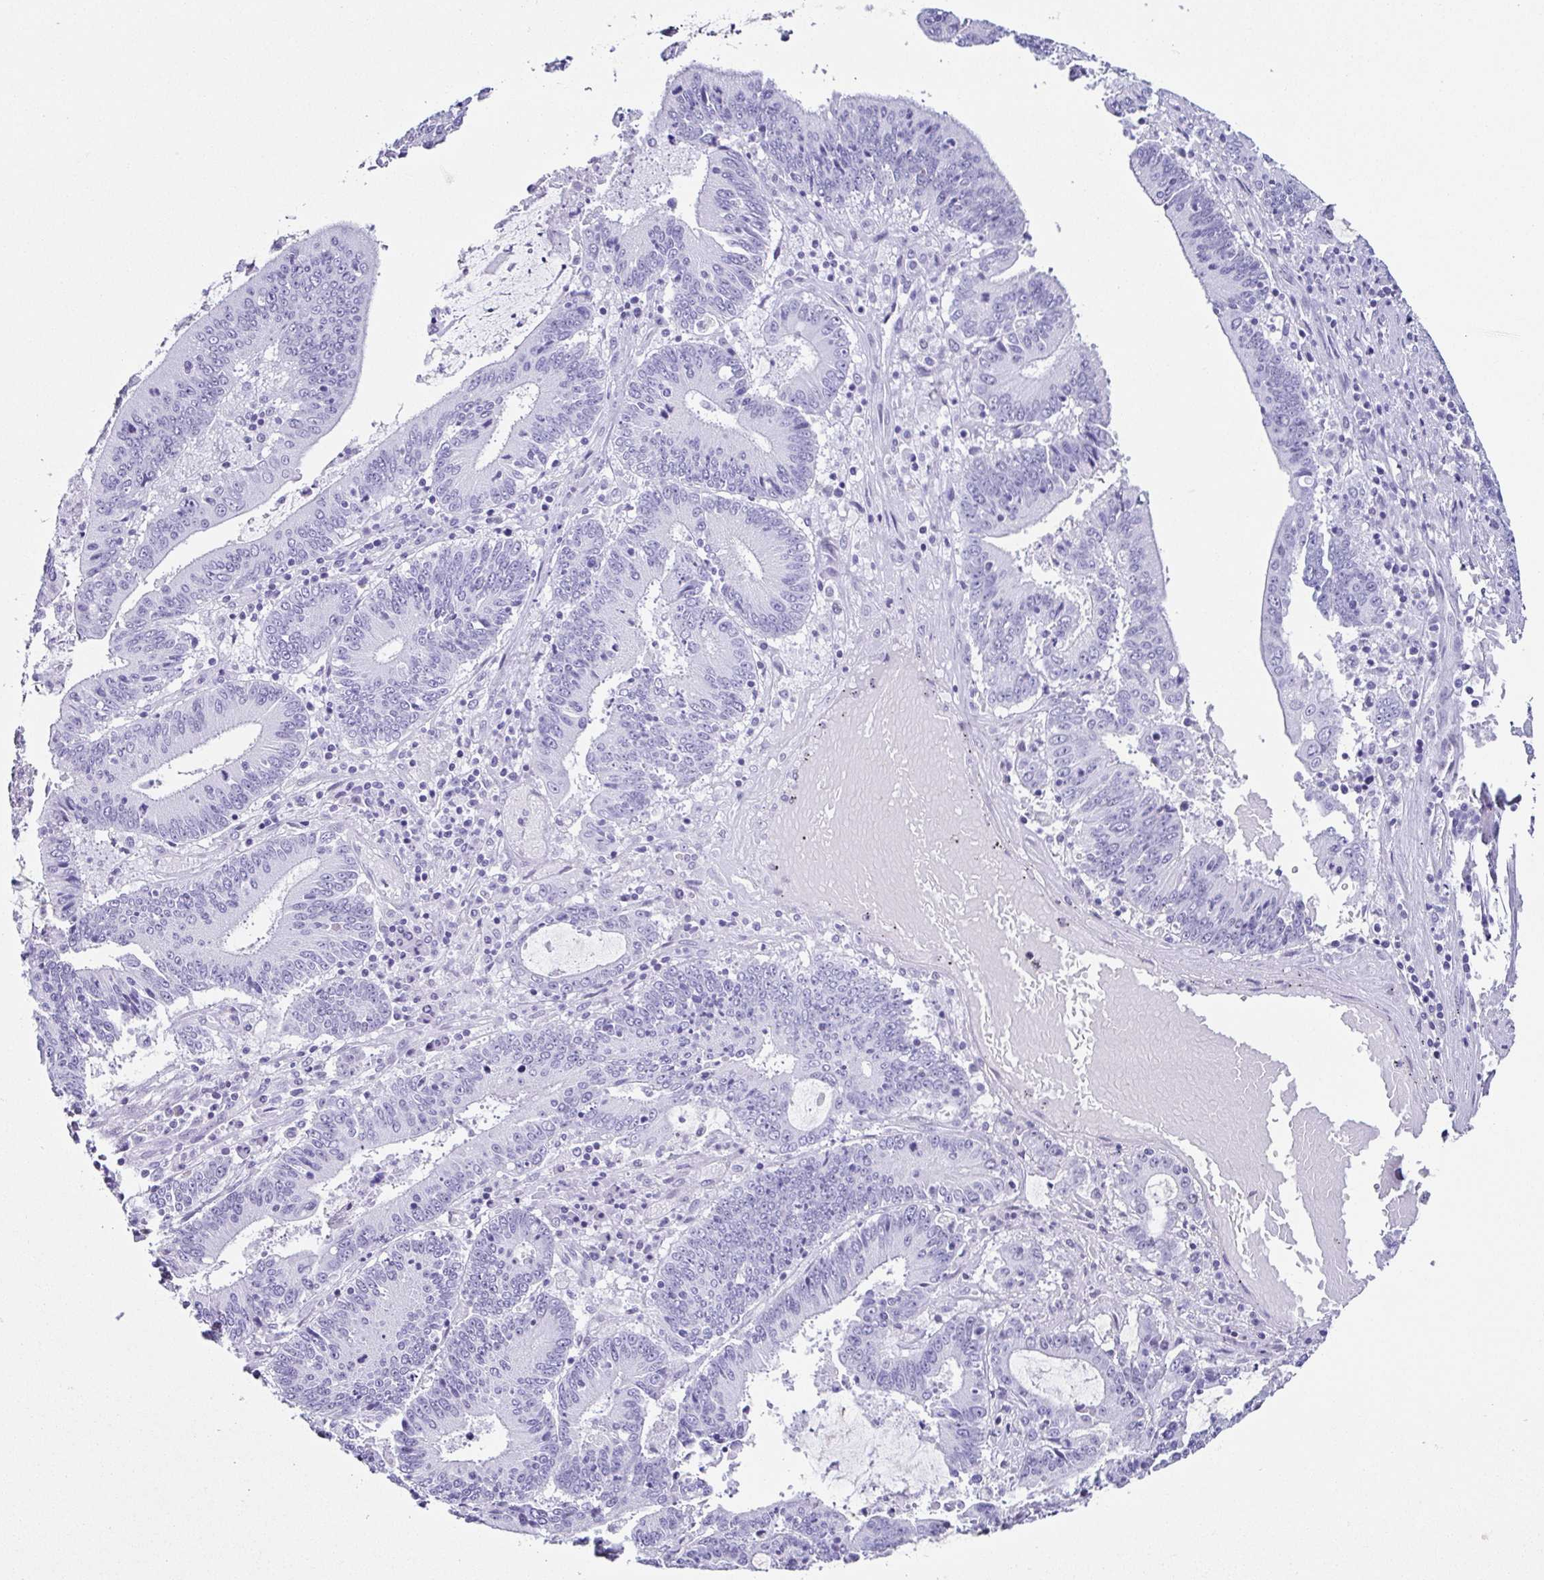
{"staining": {"intensity": "negative", "quantity": "none", "location": "none"}, "tissue": "stomach cancer", "cell_type": "Tumor cells", "image_type": "cancer", "snomed": [{"axis": "morphology", "description": "Adenocarcinoma, NOS"}, {"axis": "topography", "description": "Stomach, upper"}], "caption": "Immunohistochemistry micrograph of stomach adenocarcinoma stained for a protein (brown), which demonstrates no staining in tumor cells.", "gene": "ESX1", "patient": {"sex": "male", "age": 68}}